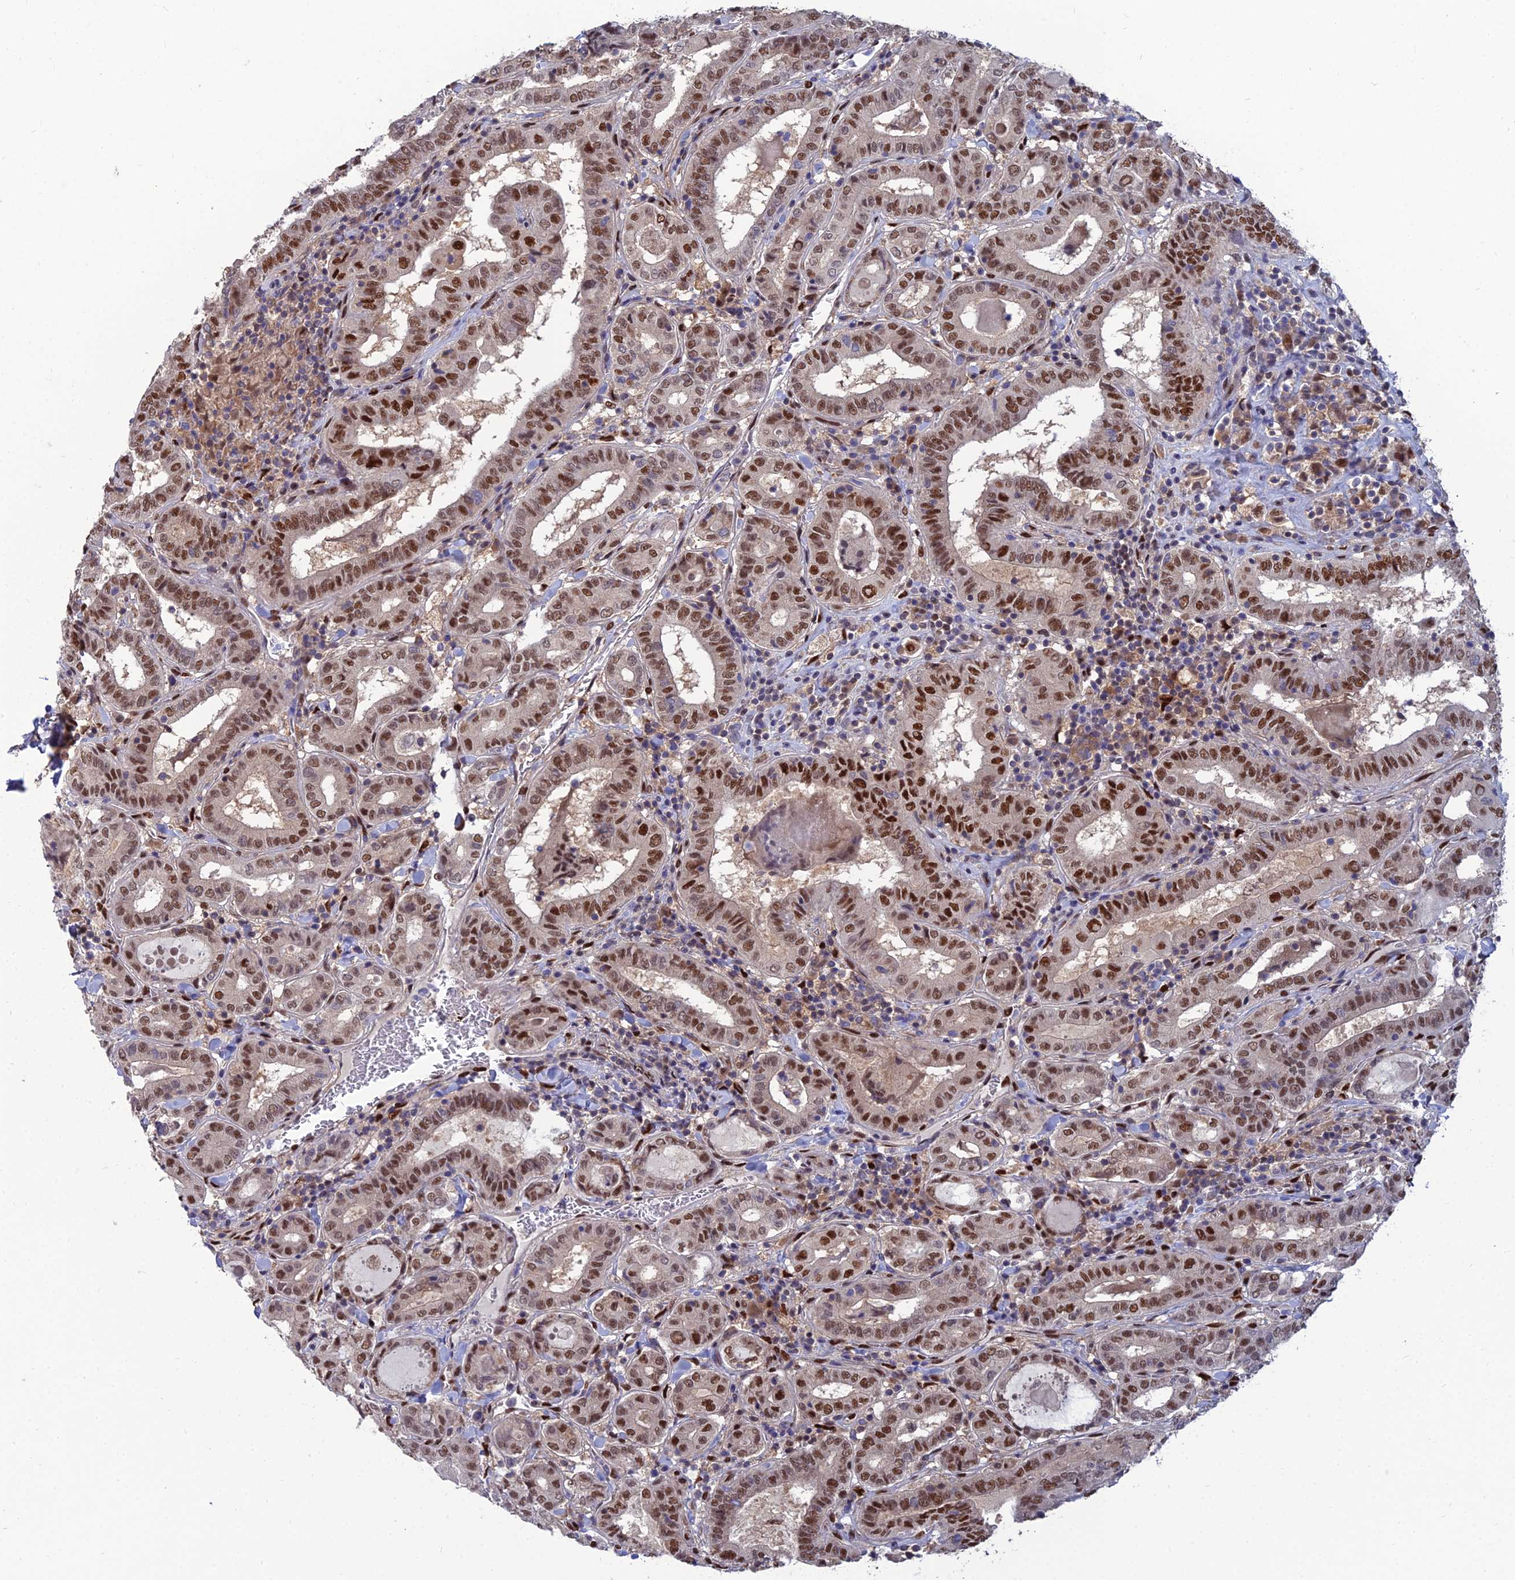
{"staining": {"intensity": "strong", "quantity": "25%-75%", "location": "nuclear"}, "tissue": "thyroid cancer", "cell_type": "Tumor cells", "image_type": "cancer", "snomed": [{"axis": "morphology", "description": "Papillary adenocarcinoma, NOS"}, {"axis": "topography", "description": "Thyroid gland"}], "caption": "A histopathology image showing strong nuclear positivity in approximately 25%-75% of tumor cells in thyroid cancer (papillary adenocarcinoma), as visualized by brown immunohistochemical staining.", "gene": "DNPEP", "patient": {"sex": "female", "age": 72}}